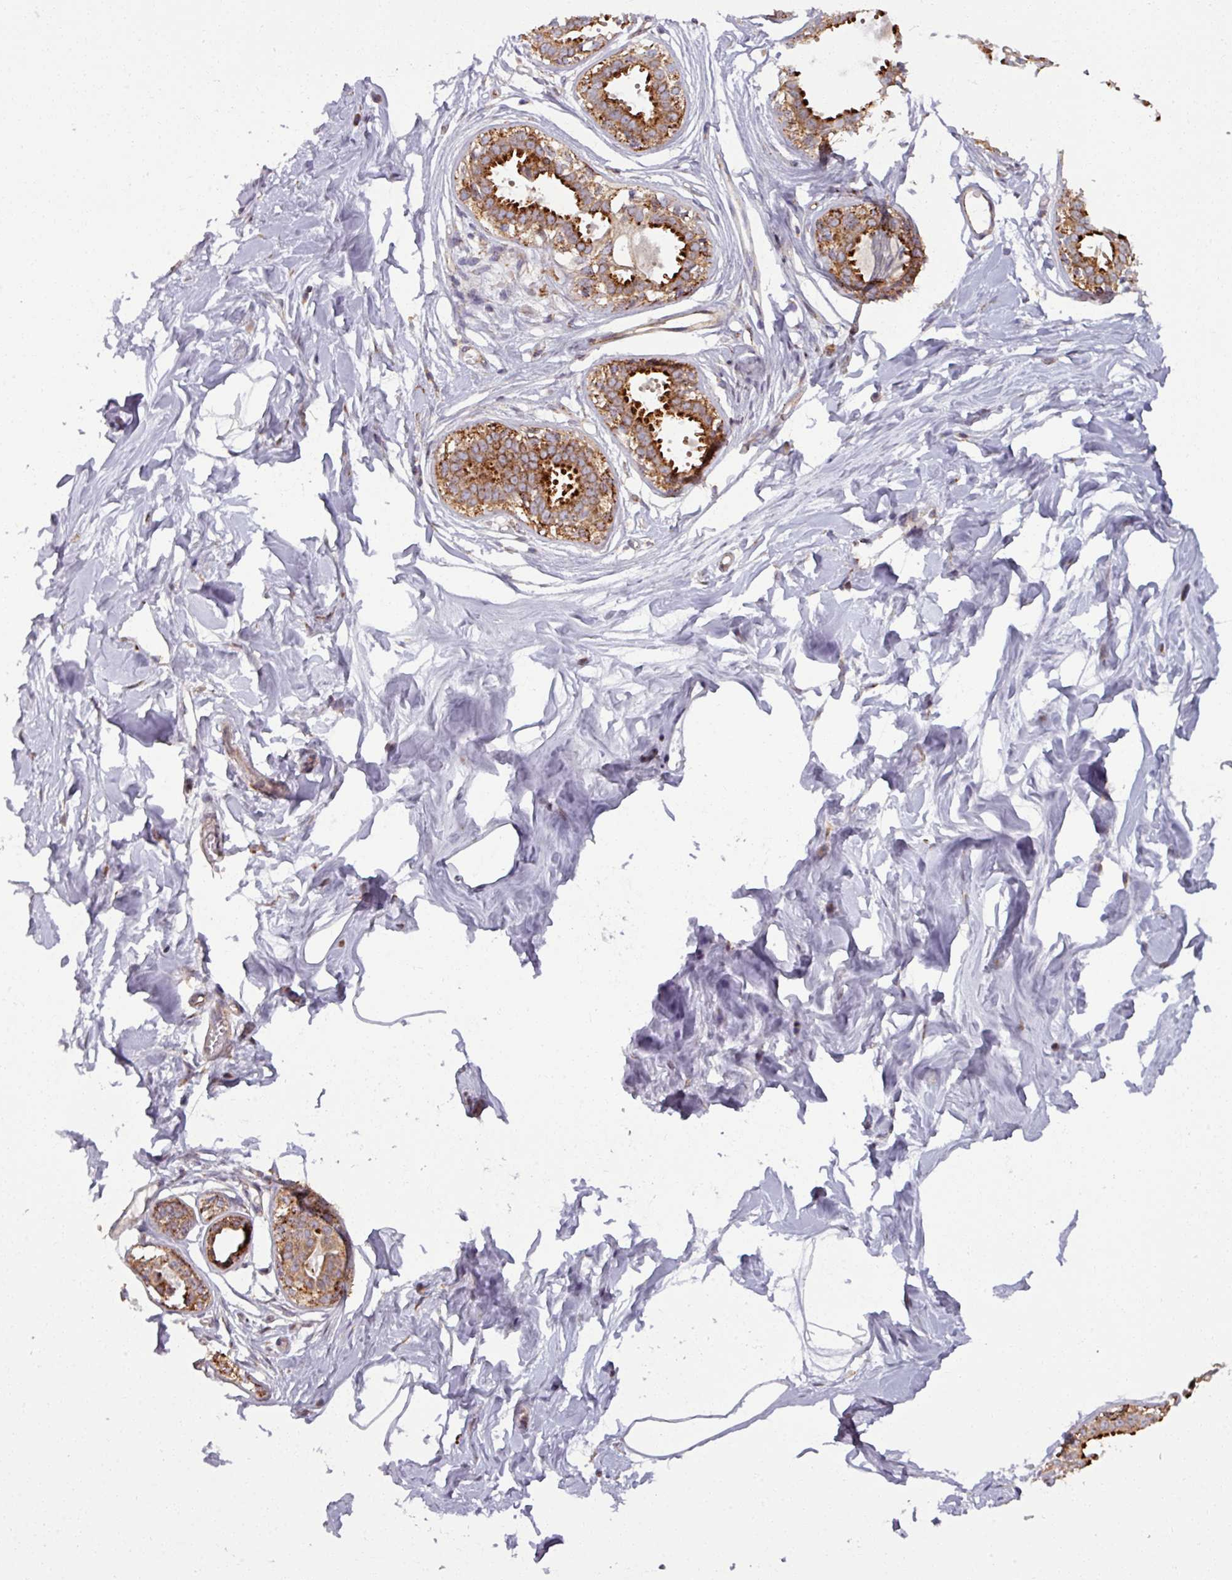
{"staining": {"intensity": "negative", "quantity": "none", "location": "none"}, "tissue": "breast", "cell_type": "Adipocytes", "image_type": "normal", "snomed": [{"axis": "morphology", "description": "Normal tissue, NOS"}, {"axis": "topography", "description": "Breast"}], "caption": "Adipocytes are negative for protein expression in normal human breast.", "gene": "MAGT1", "patient": {"sex": "female", "age": 45}}